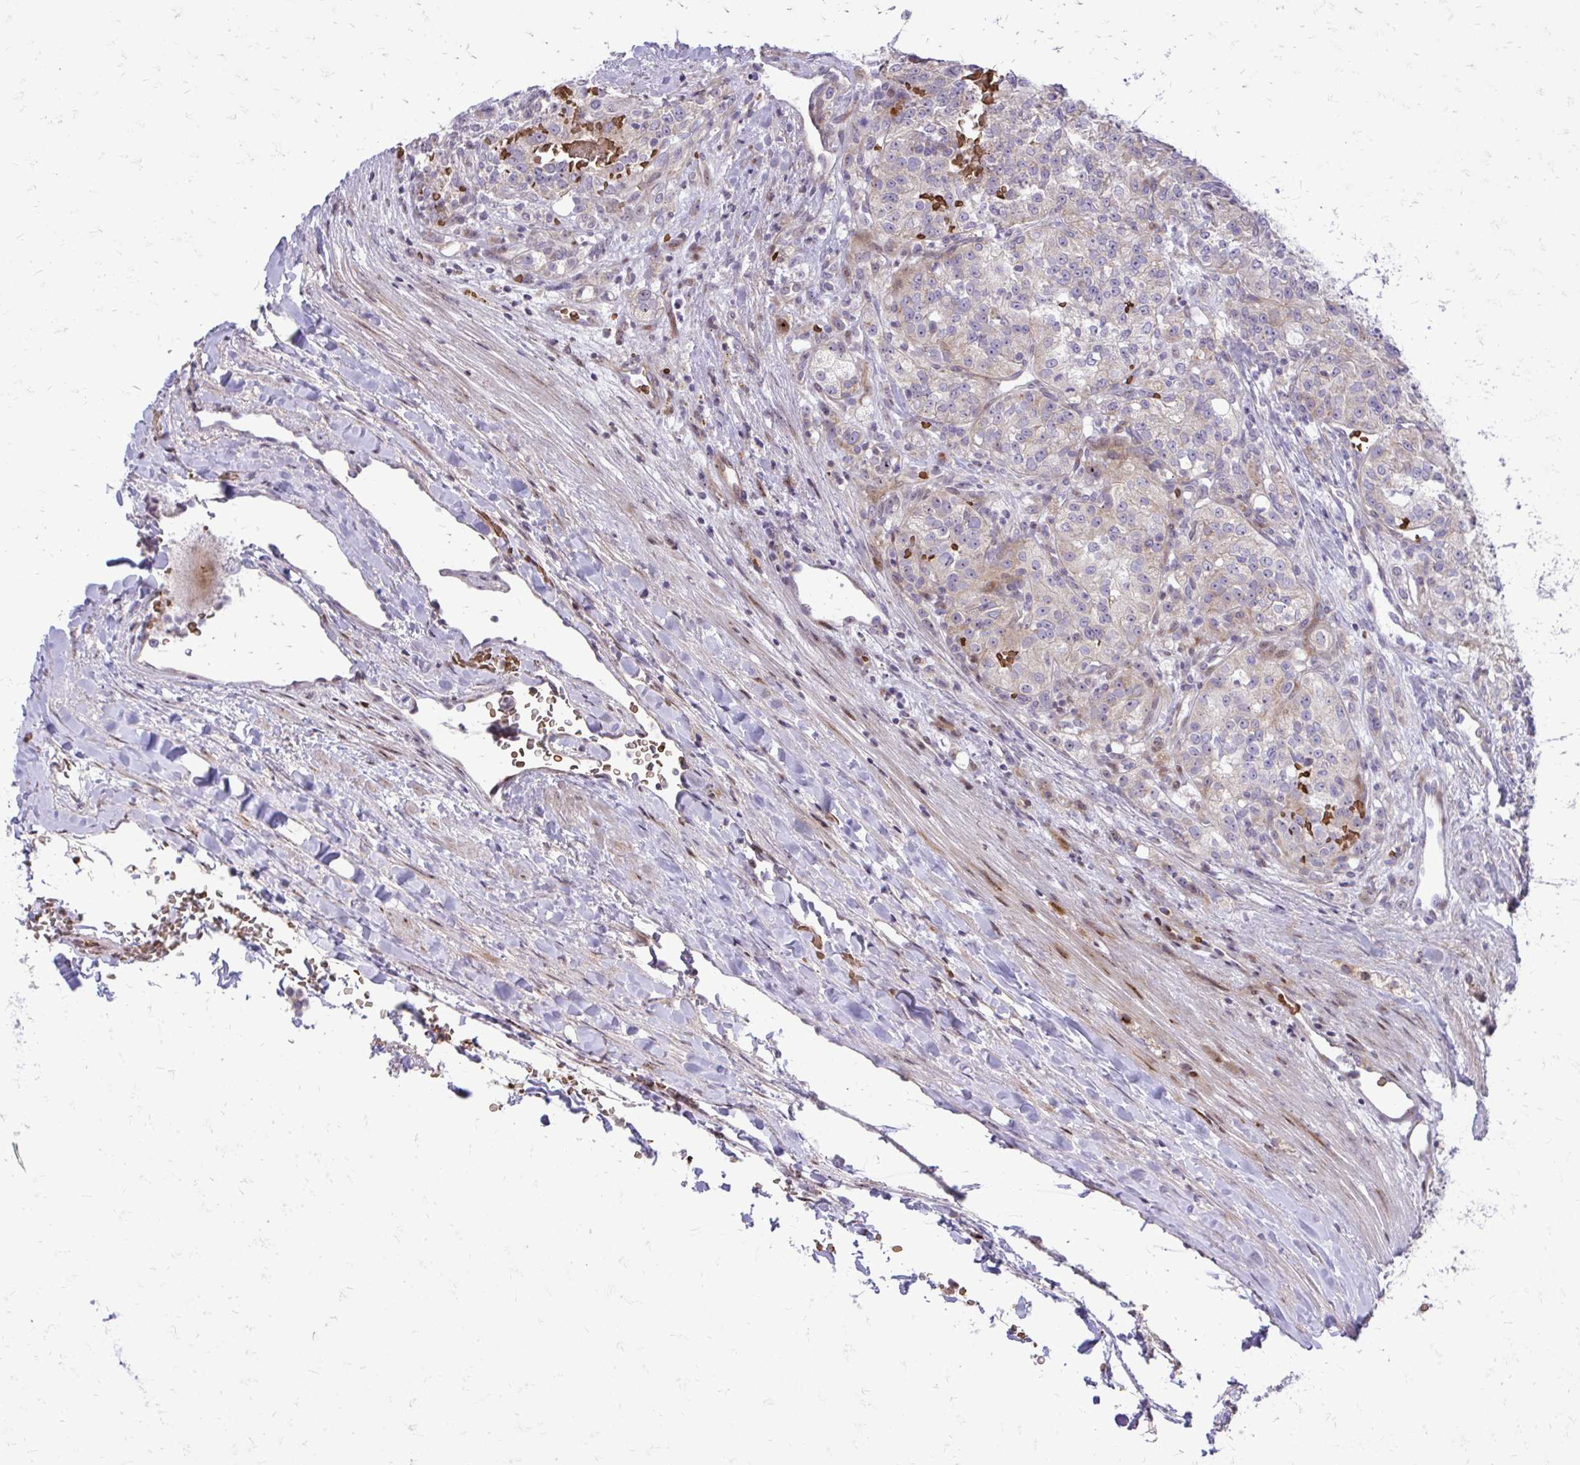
{"staining": {"intensity": "negative", "quantity": "none", "location": "none"}, "tissue": "renal cancer", "cell_type": "Tumor cells", "image_type": "cancer", "snomed": [{"axis": "morphology", "description": "Adenocarcinoma, NOS"}, {"axis": "topography", "description": "Kidney"}], "caption": "This is a photomicrograph of immunohistochemistry staining of adenocarcinoma (renal), which shows no positivity in tumor cells.", "gene": "FUNDC2", "patient": {"sex": "female", "age": 63}}